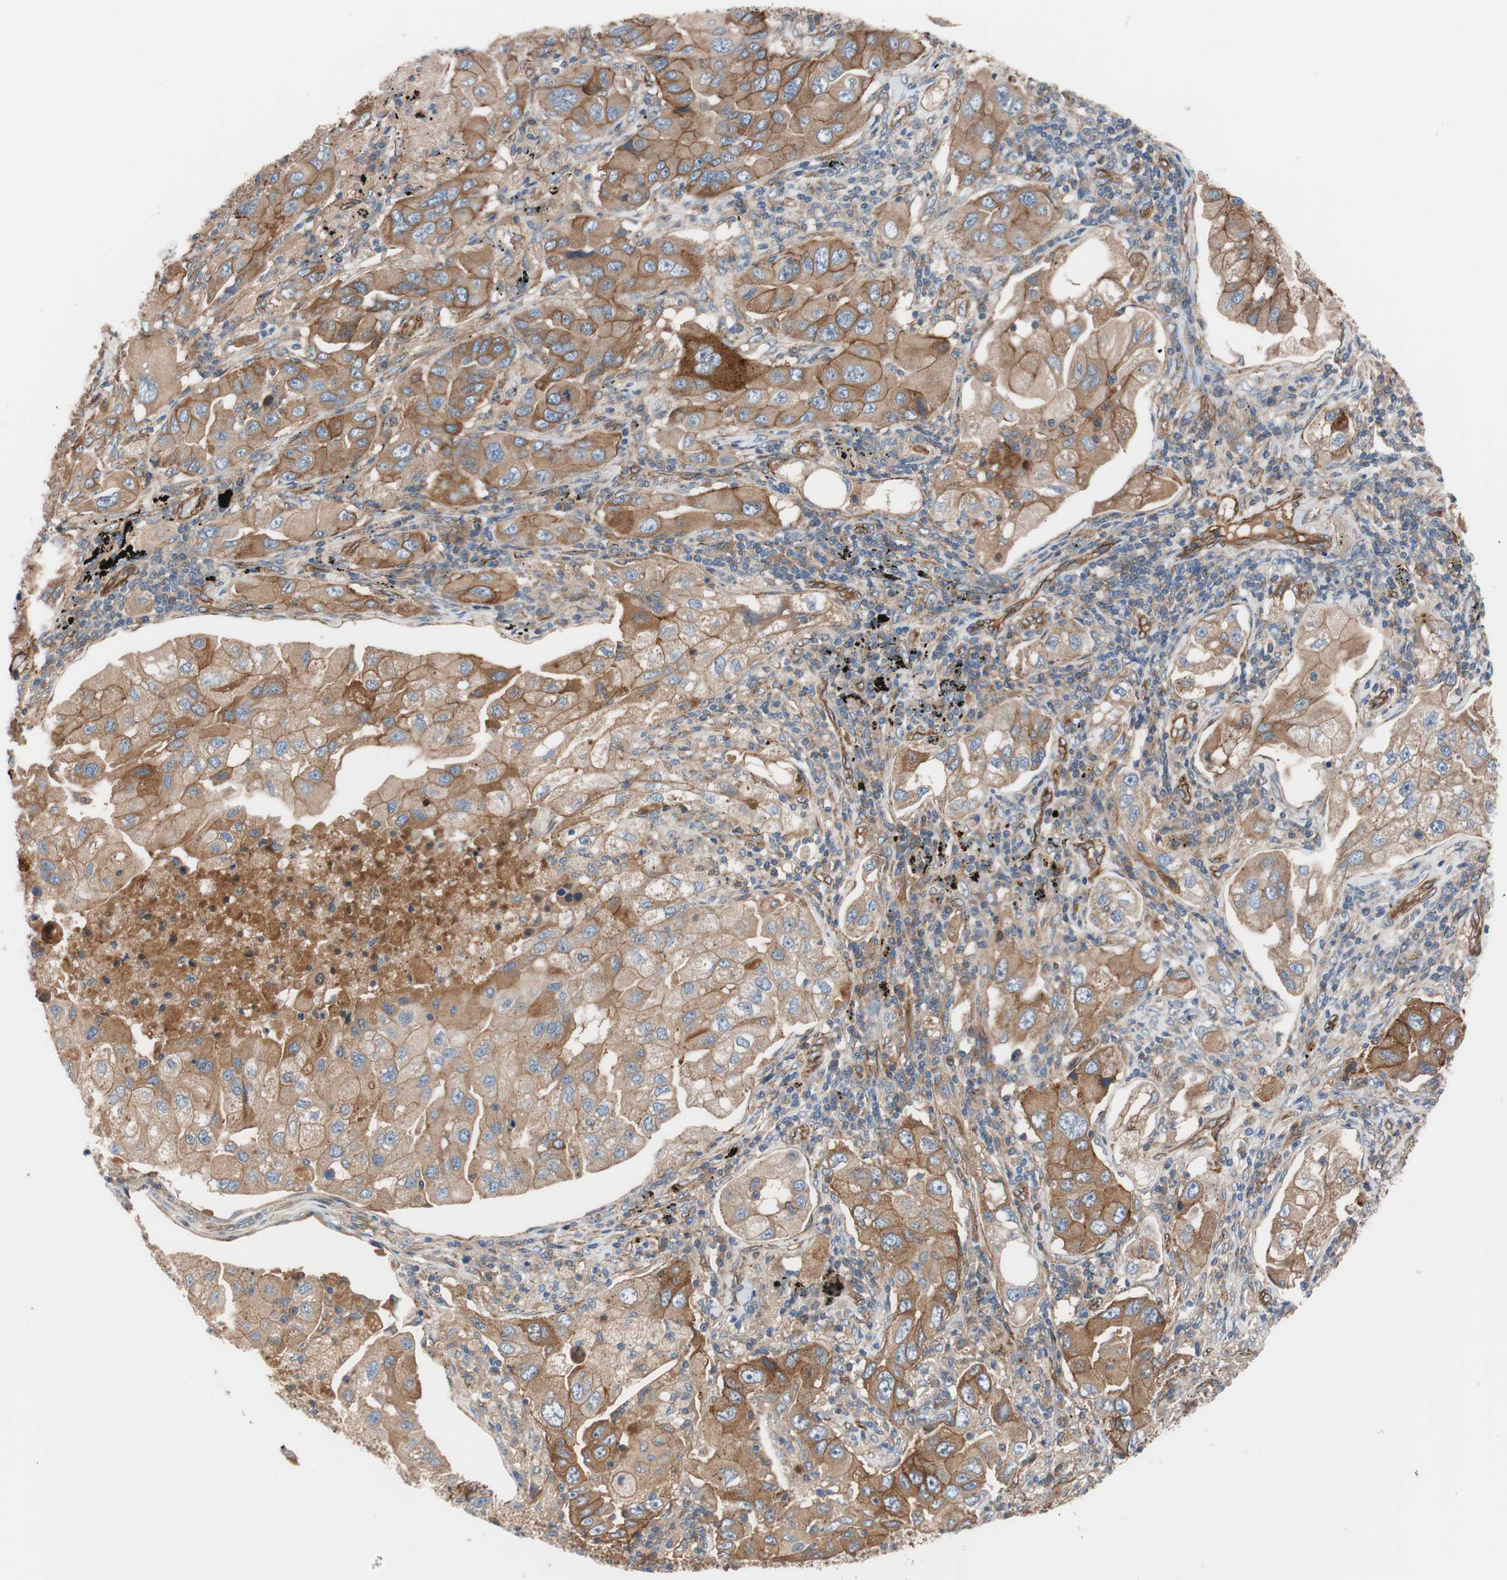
{"staining": {"intensity": "moderate", "quantity": "25%-75%", "location": "cytoplasmic/membranous"}, "tissue": "lung cancer", "cell_type": "Tumor cells", "image_type": "cancer", "snomed": [{"axis": "morphology", "description": "Adenocarcinoma, NOS"}, {"axis": "topography", "description": "Lung"}], "caption": "Immunohistochemistry staining of lung cancer (adenocarcinoma), which demonstrates medium levels of moderate cytoplasmic/membranous staining in about 25%-75% of tumor cells indicating moderate cytoplasmic/membranous protein staining. The staining was performed using DAB (brown) for protein detection and nuclei were counterstained in hematoxylin (blue).", "gene": "SPINT1", "patient": {"sex": "female", "age": 65}}